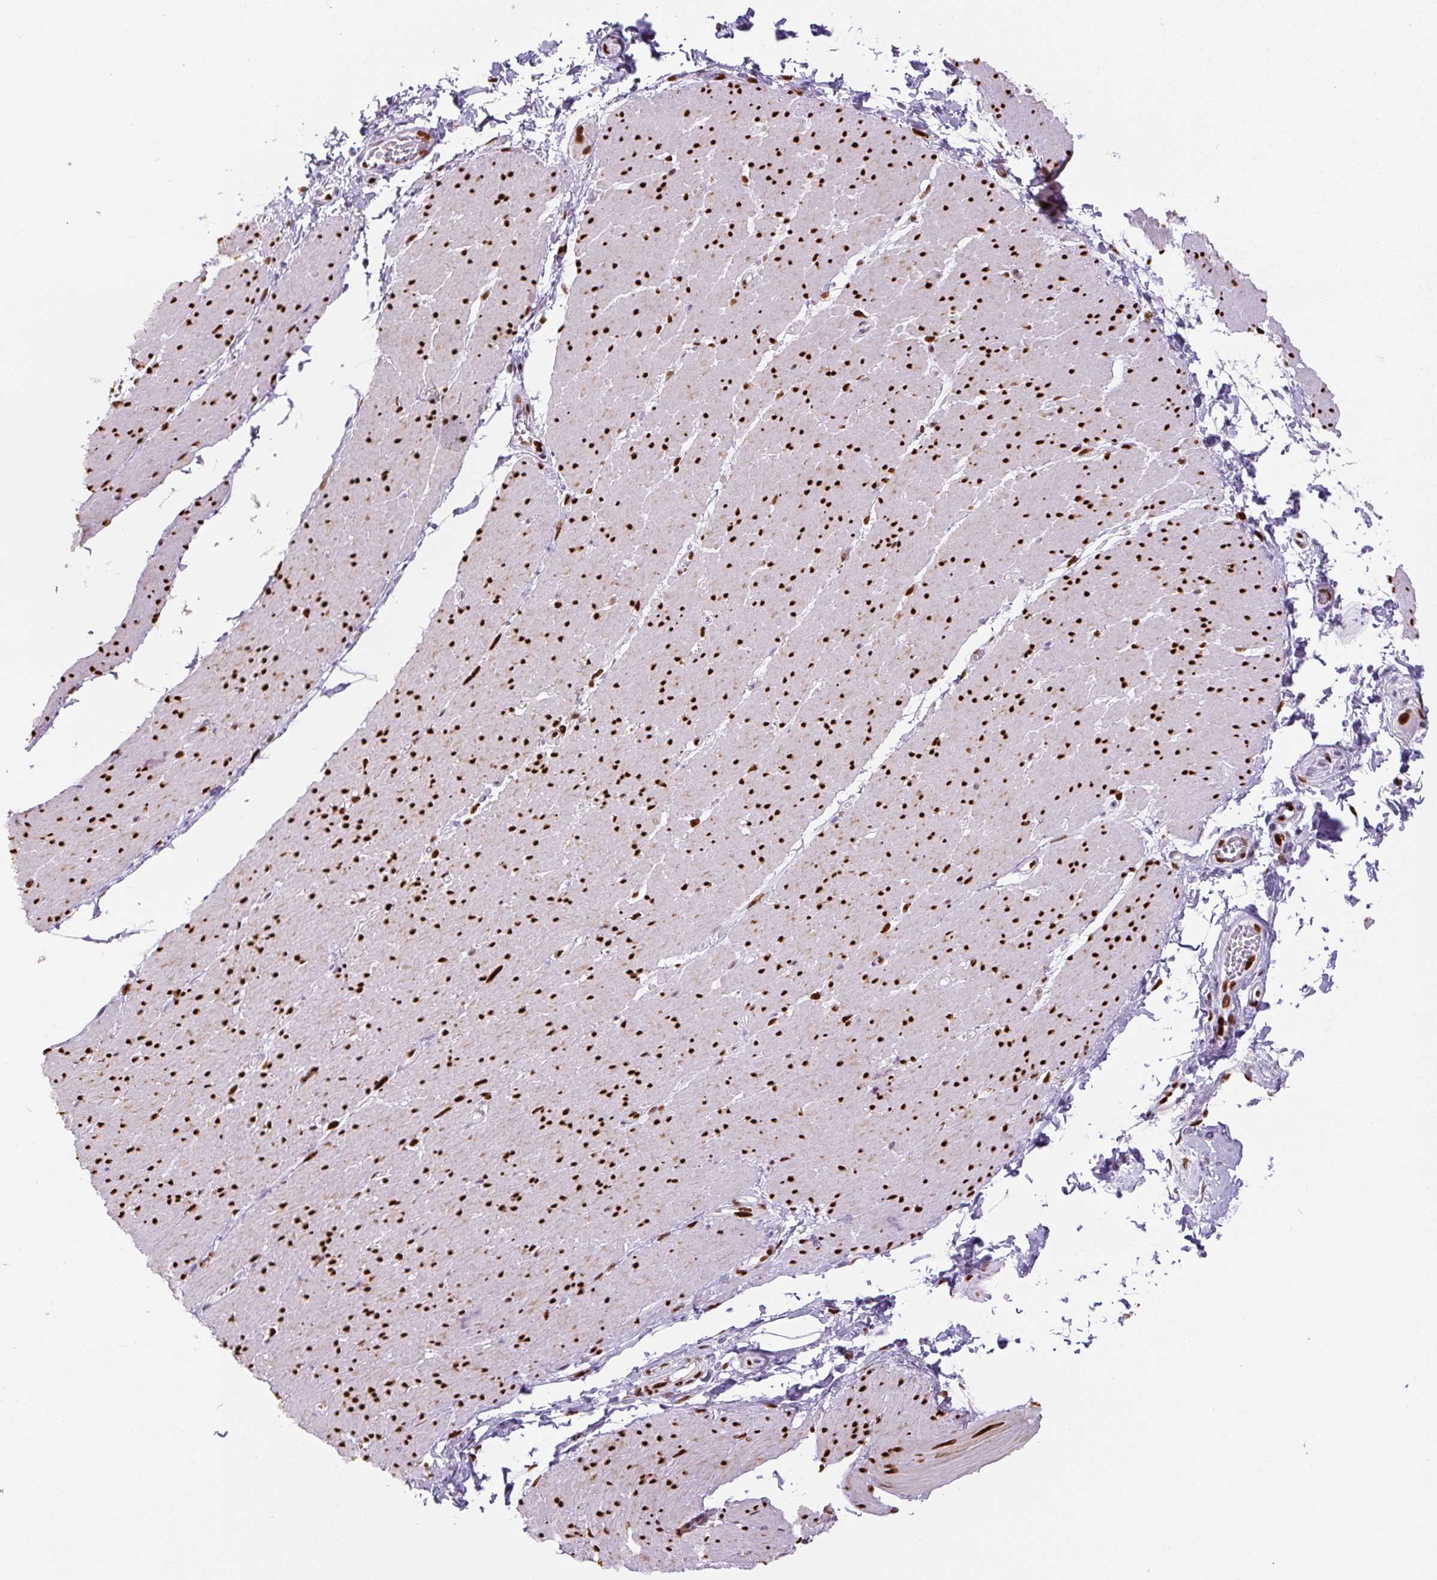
{"staining": {"intensity": "strong", "quantity": ">75%", "location": "nuclear"}, "tissue": "smooth muscle", "cell_type": "Smooth muscle cells", "image_type": "normal", "snomed": [{"axis": "morphology", "description": "Normal tissue, NOS"}, {"axis": "topography", "description": "Smooth muscle"}, {"axis": "topography", "description": "Rectum"}], "caption": "Immunohistochemistry staining of normal smooth muscle, which displays high levels of strong nuclear staining in approximately >75% of smooth muscle cells indicating strong nuclear protein staining. The staining was performed using DAB (brown) for protein detection and nuclei were counterstained in hematoxylin (blue).", "gene": "ZEB1", "patient": {"sex": "male", "age": 53}}